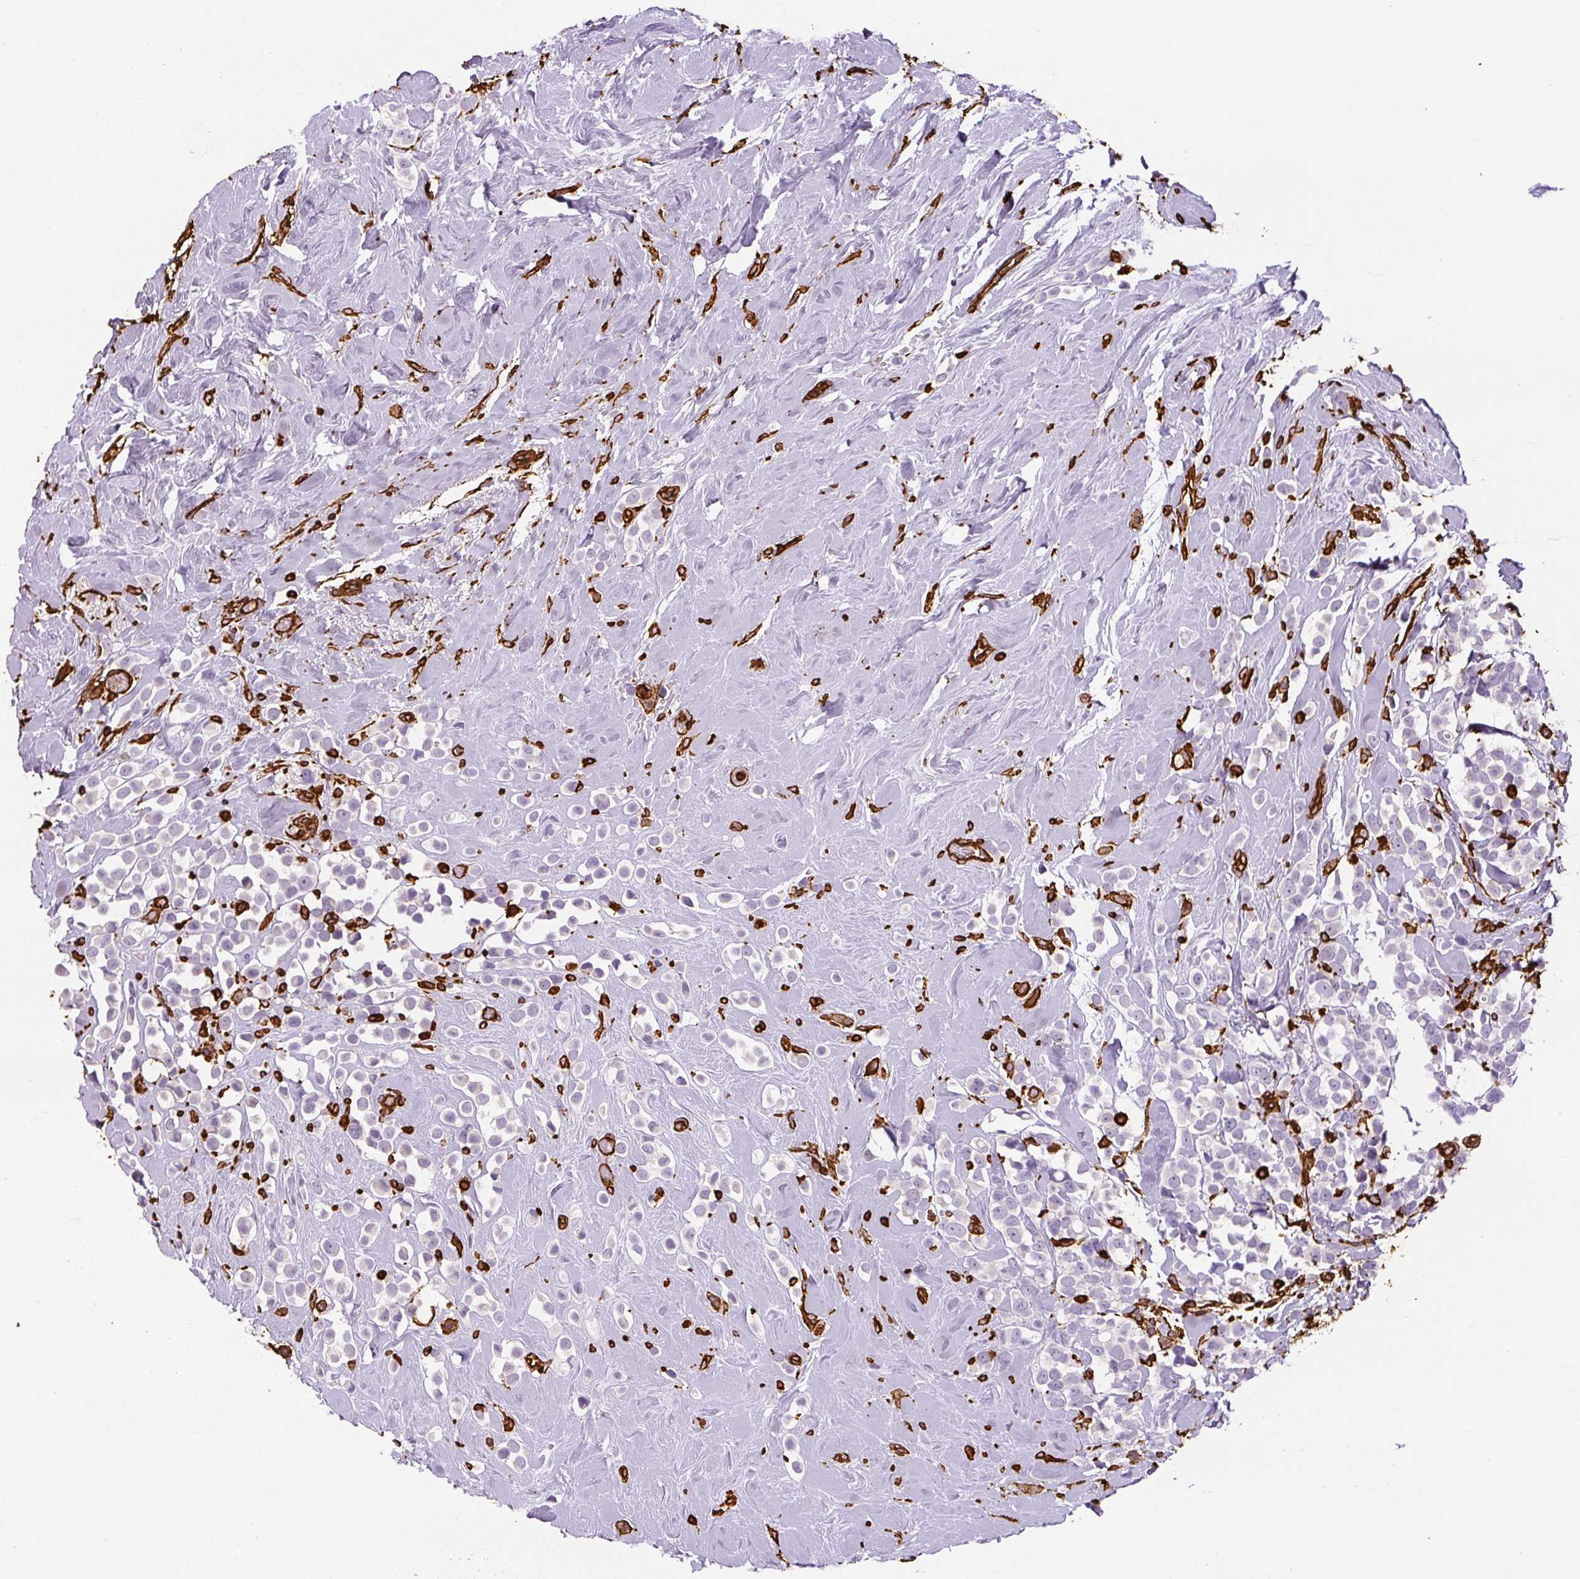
{"staining": {"intensity": "negative", "quantity": "none", "location": "none"}, "tissue": "breast cancer", "cell_type": "Tumor cells", "image_type": "cancer", "snomed": [{"axis": "morphology", "description": "Duct carcinoma"}, {"axis": "topography", "description": "Breast"}], "caption": "Human breast cancer (invasive ductal carcinoma) stained for a protein using IHC reveals no staining in tumor cells.", "gene": "VIM", "patient": {"sex": "female", "age": 80}}